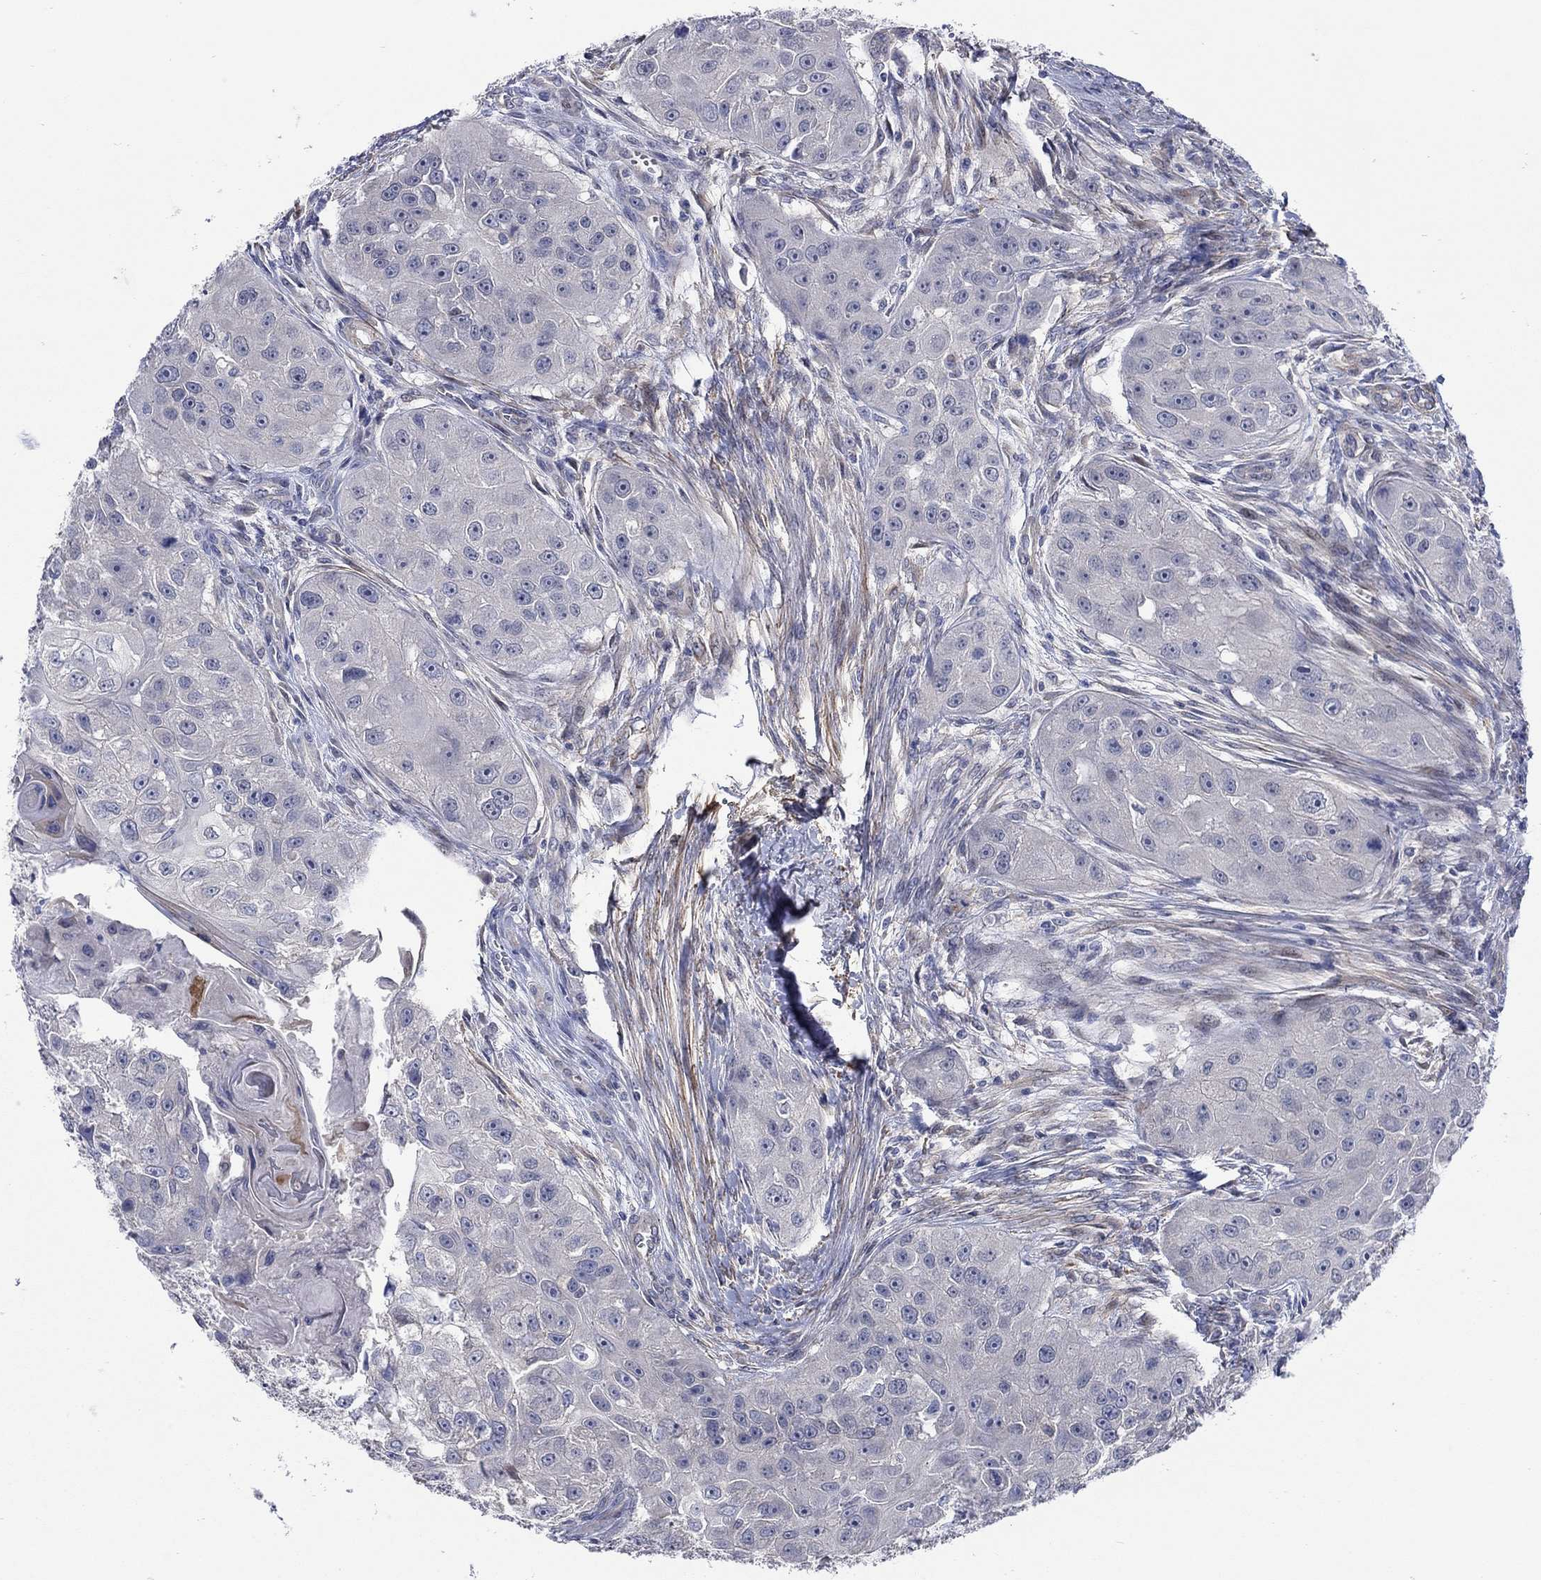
{"staining": {"intensity": "weak", "quantity": "<25%", "location": "cytoplasmic/membranous"}, "tissue": "head and neck cancer", "cell_type": "Tumor cells", "image_type": "cancer", "snomed": [{"axis": "morphology", "description": "Normal tissue, NOS"}, {"axis": "morphology", "description": "Squamous cell carcinoma, NOS"}, {"axis": "topography", "description": "Skeletal muscle"}, {"axis": "topography", "description": "Head-Neck"}], "caption": "Immunohistochemistry (IHC) micrograph of squamous cell carcinoma (head and neck) stained for a protein (brown), which exhibits no positivity in tumor cells.", "gene": "SCN7A", "patient": {"sex": "male", "age": 51}}